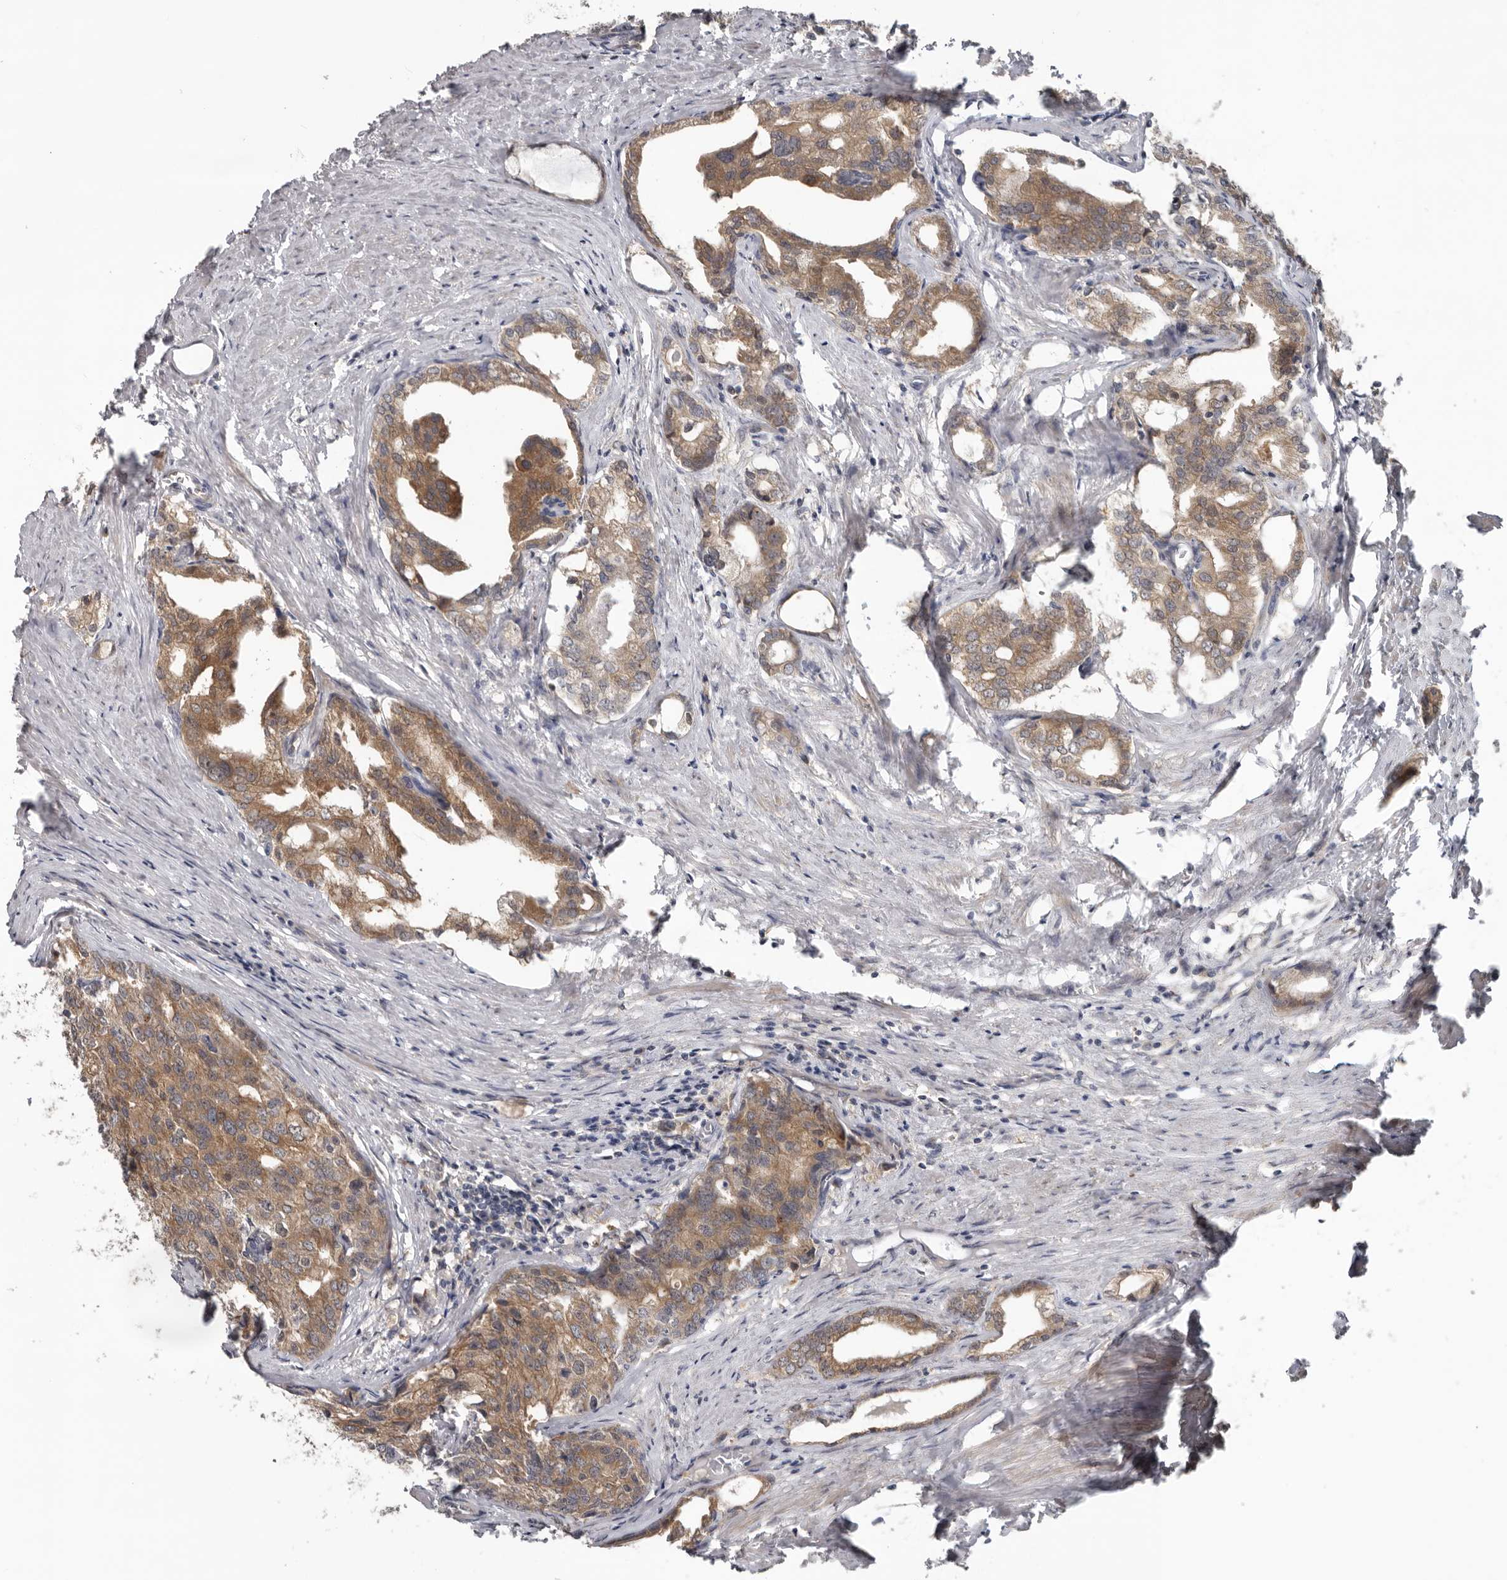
{"staining": {"intensity": "moderate", "quantity": ">75%", "location": "cytoplasmic/membranous"}, "tissue": "prostate cancer", "cell_type": "Tumor cells", "image_type": "cancer", "snomed": [{"axis": "morphology", "description": "Adenocarcinoma, High grade"}, {"axis": "topography", "description": "Prostate"}], "caption": "This micrograph shows immunohistochemistry (IHC) staining of human prostate cancer (adenocarcinoma (high-grade)), with medium moderate cytoplasmic/membranous staining in approximately >75% of tumor cells.", "gene": "HINT3", "patient": {"sex": "male", "age": 50}}